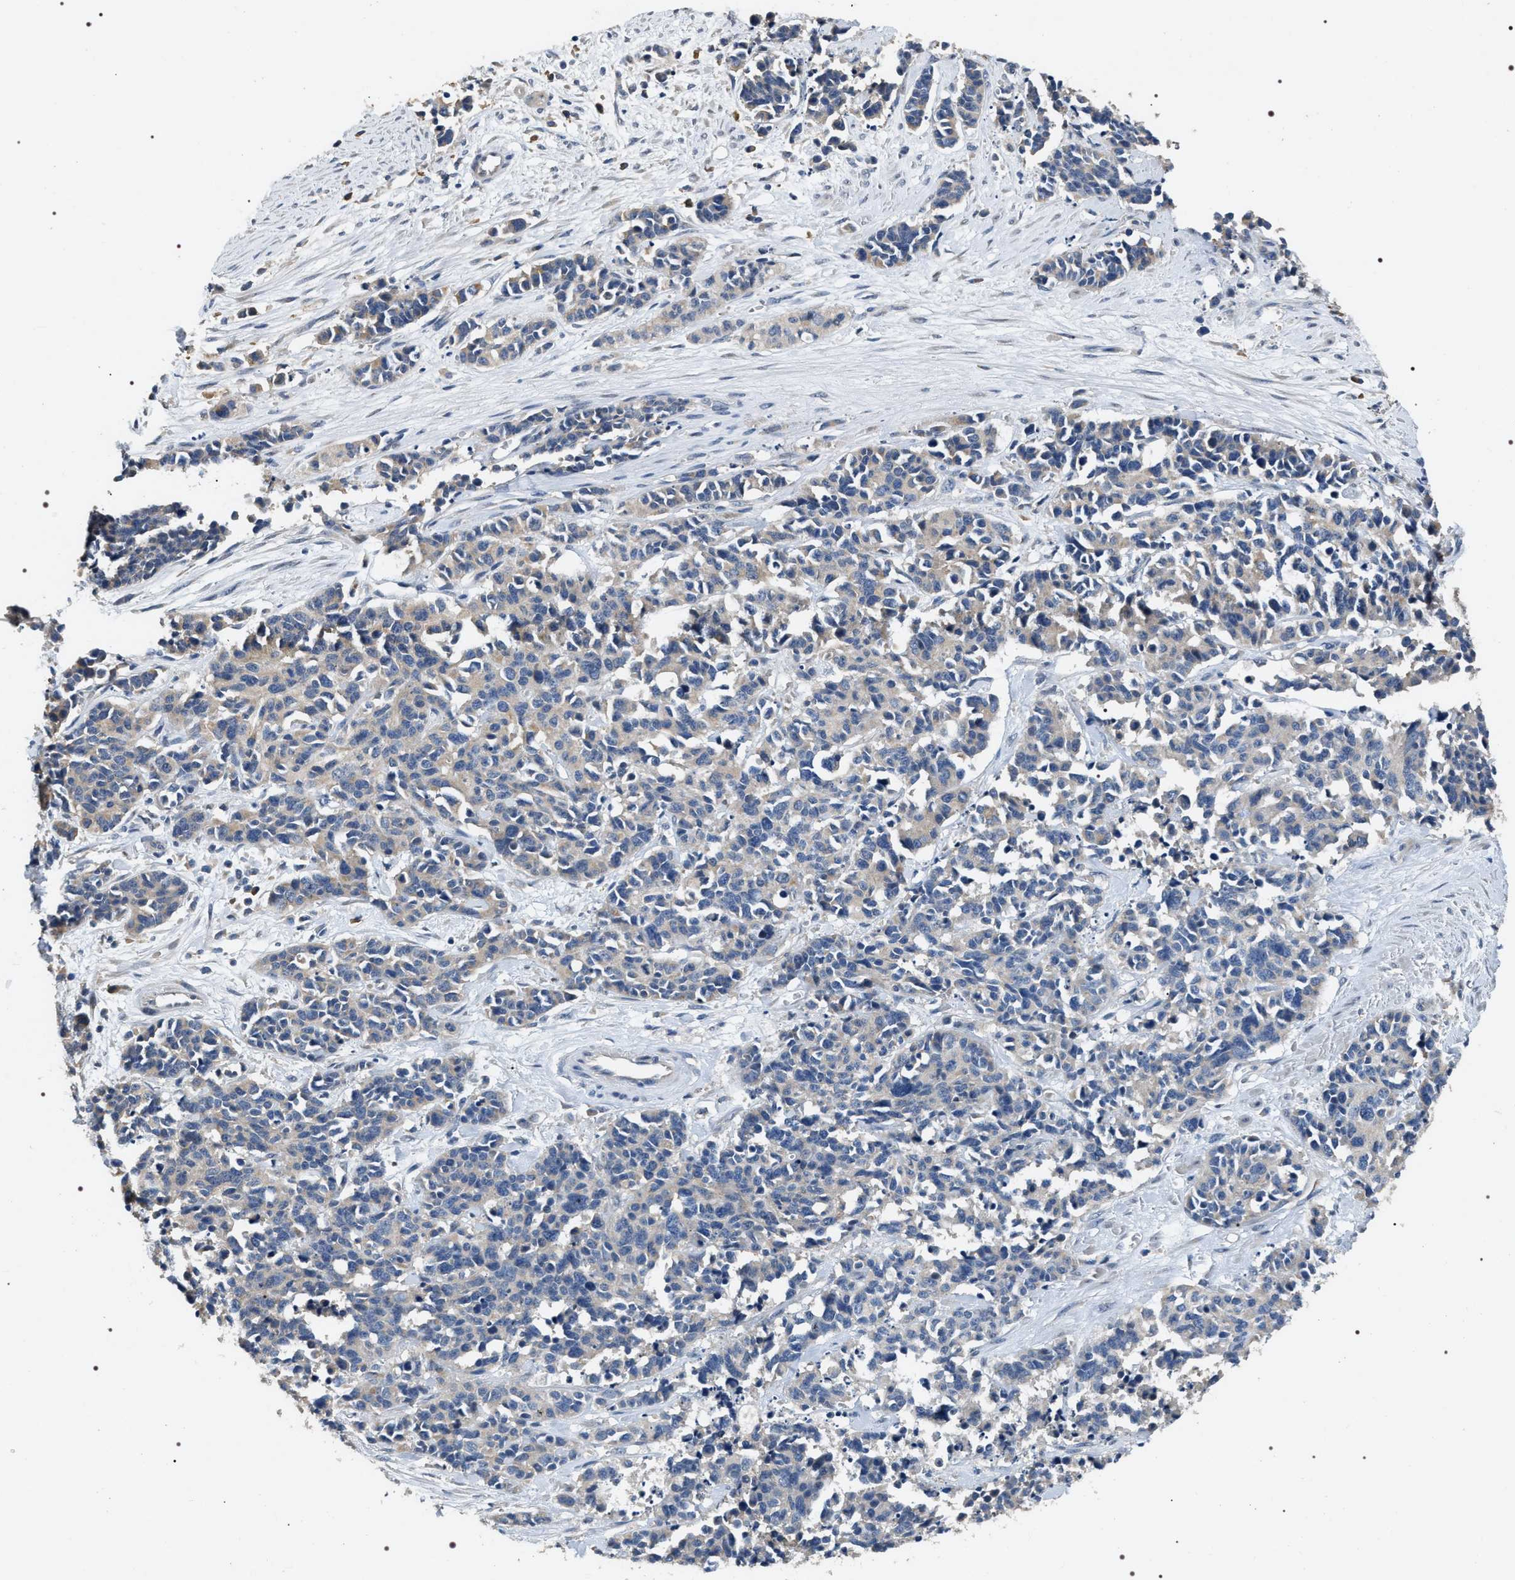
{"staining": {"intensity": "negative", "quantity": "none", "location": "none"}, "tissue": "cervical cancer", "cell_type": "Tumor cells", "image_type": "cancer", "snomed": [{"axis": "morphology", "description": "Squamous cell carcinoma, NOS"}, {"axis": "topography", "description": "Cervix"}], "caption": "Tumor cells are negative for brown protein staining in squamous cell carcinoma (cervical).", "gene": "IFT81", "patient": {"sex": "female", "age": 35}}